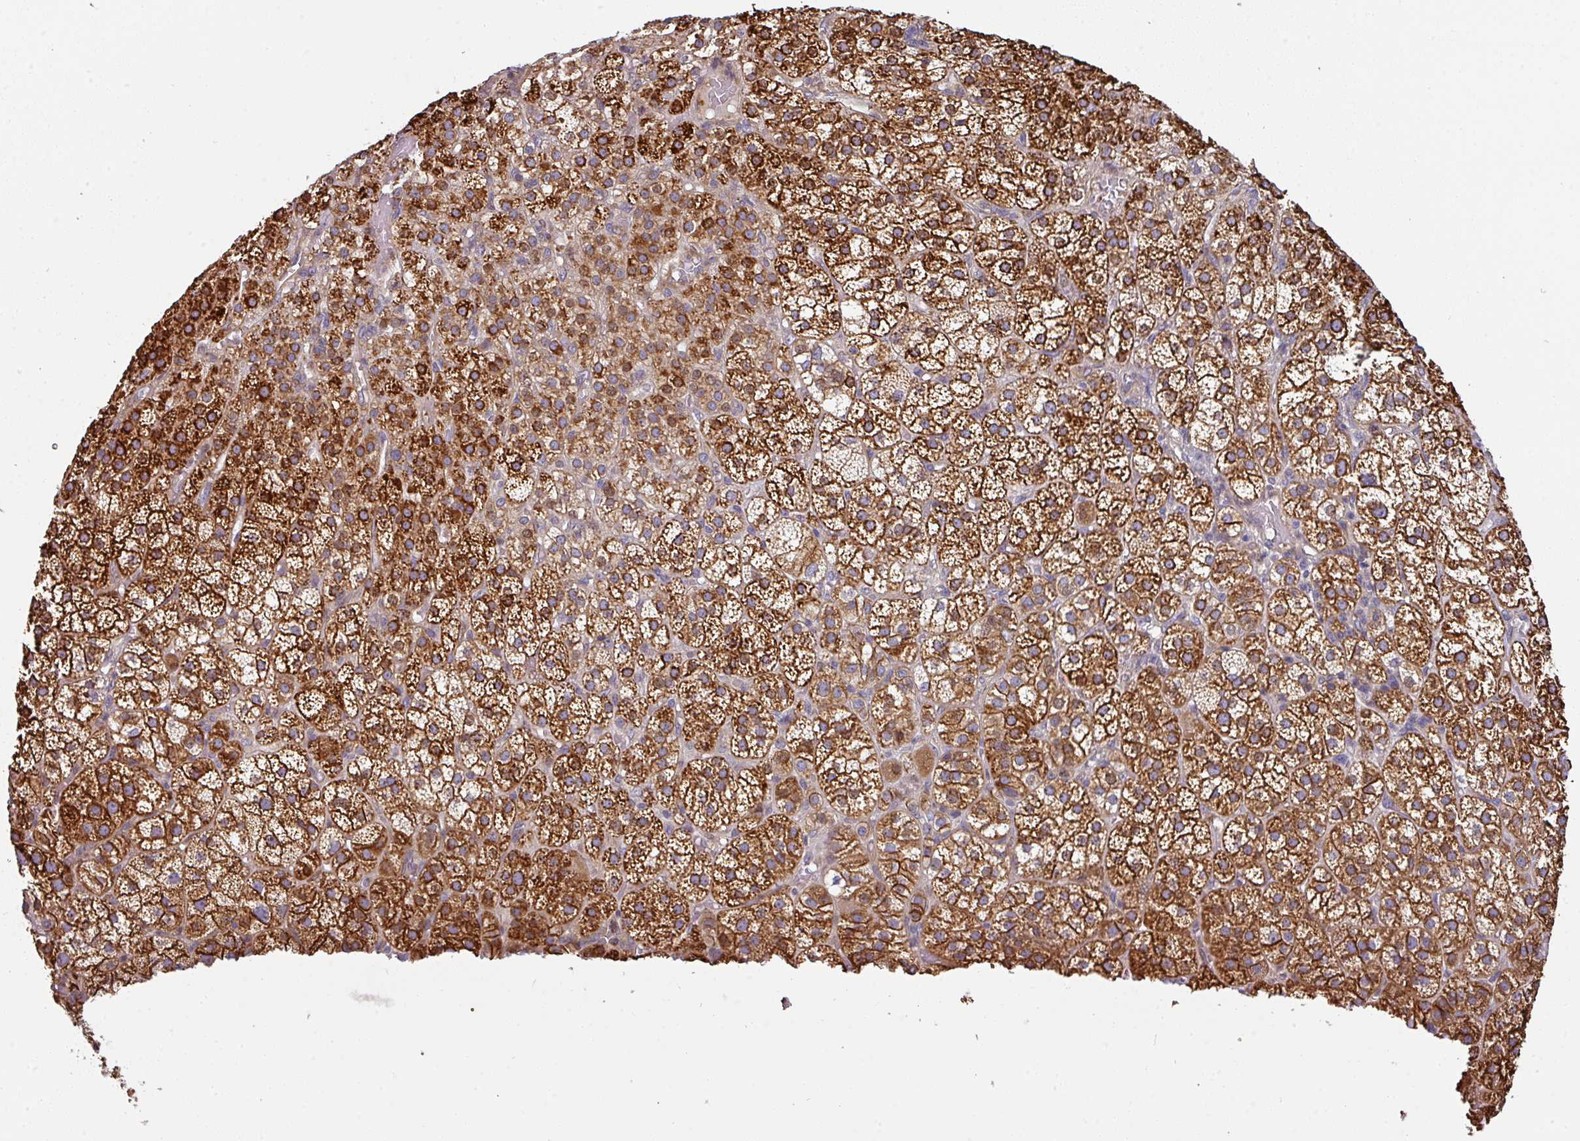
{"staining": {"intensity": "strong", "quantity": ">75%", "location": "cytoplasmic/membranous"}, "tissue": "adrenal gland", "cell_type": "Glandular cells", "image_type": "normal", "snomed": [{"axis": "morphology", "description": "Normal tissue, NOS"}, {"axis": "topography", "description": "Adrenal gland"}], "caption": "This micrograph demonstrates normal adrenal gland stained with immunohistochemistry to label a protein in brown. The cytoplasmic/membranous of glandular cells show strong positivity for the protein. Nuclei are counter-stained blue.", "gene": "CASP2", "patient": {"sex": "female", "age": 60}}